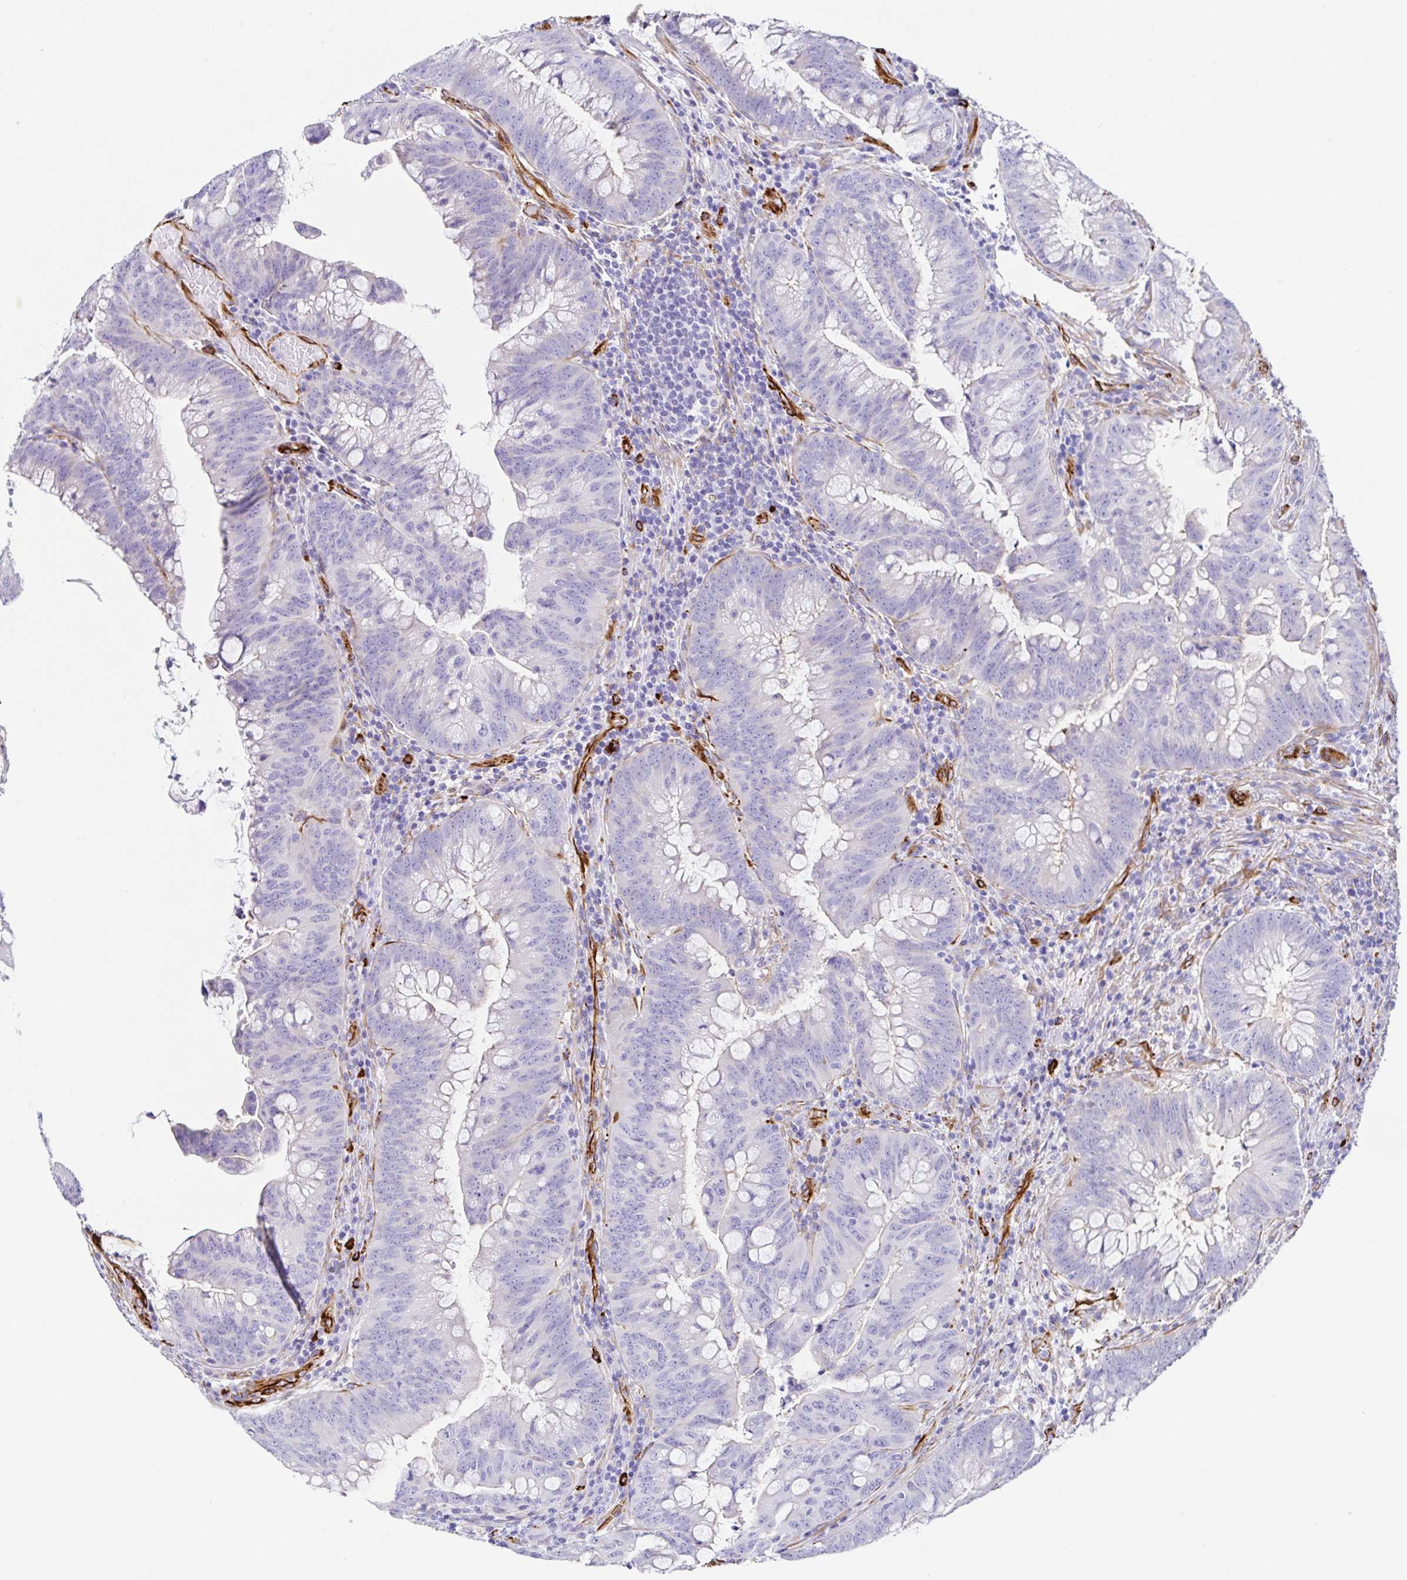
{"staining": {"intensity": "negative", "quantity": "none", "location": "none"}, "tissue": "colorectal cancer", "cell_type": "Tumor cells", "image_type": "cancer", "snomed": [{"axis": "morphology", "description": "Adenocarcinoma, NOS"}, {"axis": "topography", "description": "Colon"}], "caption": "A micrograph of colorectal adenocarcinoma stained for a protein displays no brown staining in tumor cells. (Immunohistochemistry (ihc), brightfield microscopy, high magnification).", "gene": "DOCK1", "patient": {"sex": "male", "age": 62}}